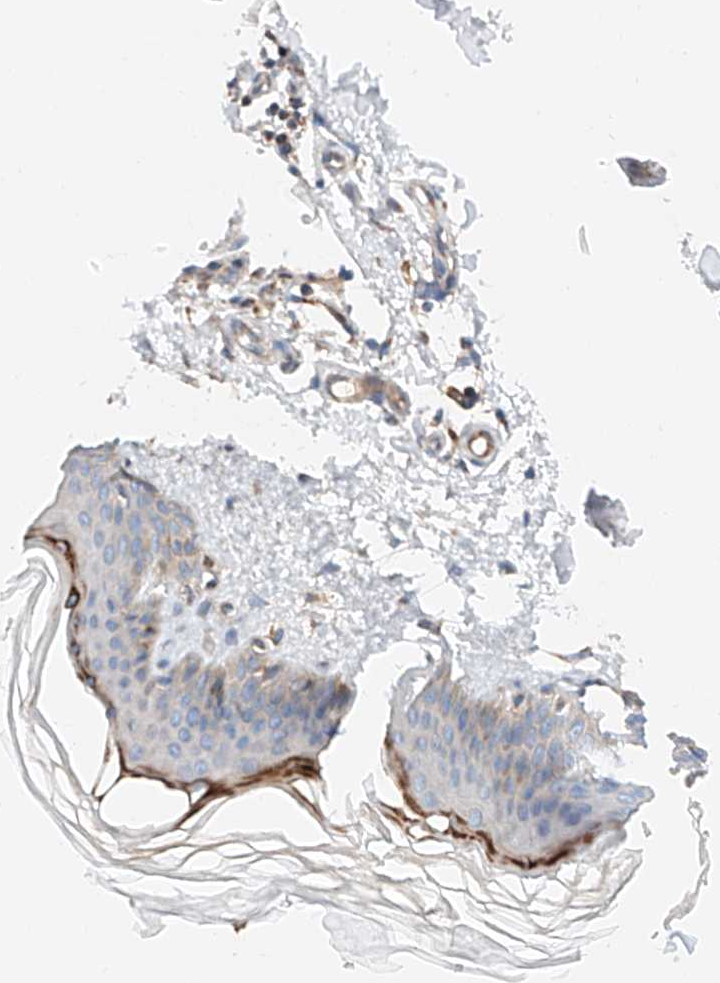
{"staining": {"intensity": "moderate", "quantity": ">75%", "location": "cytoplasmic/membranous"}, "tissue": "skin", "cell_type": "Fibroblasts", "image_type": "normal", "snomed": [{"axis": "morphology", "description": "Normal tissue, NOS"}, {"axis": "topography", "description": "Skin"}], "caption": "Approximately >75% of fibroblasts in benign skin exhibit moderate cytoplasmic/membranous protein positivity as visualized by brown immunohistochemical staining.", "gene": "RUSC1", "patient": {"sex": "female", "age": 27}}